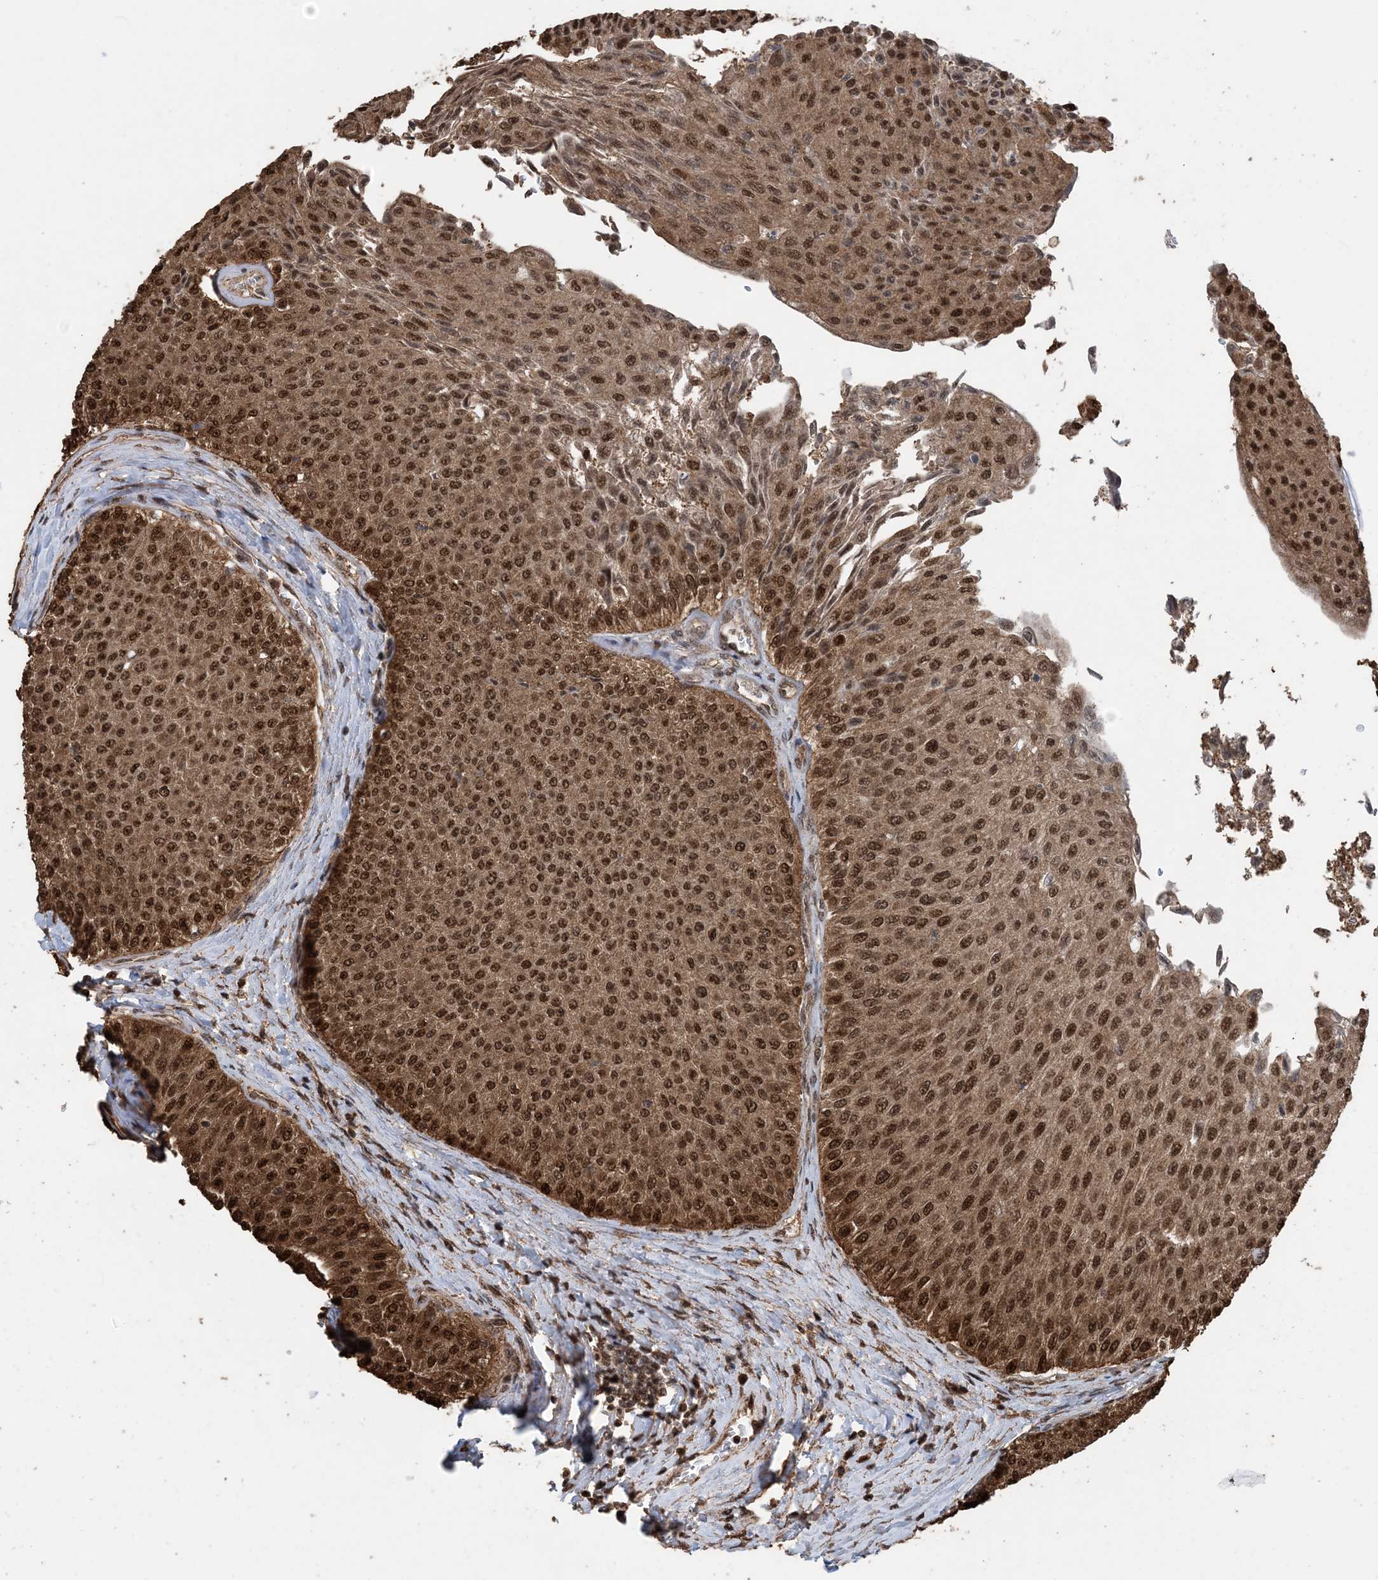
{"staining": {"intensity": "strong", "quantity": ">75%", "location": "cytoplasmic/membranous,nuclear"}, "tissue": "urothelial cancer", "cell_type": "Tumor cells", "image_type": "cancer", "snomed": [{"axis": "morphology", "description": "Urothelial carcinoma, Low grade"}, {"axis": "topography", "description": "Urinary bladder"}], "caption": "This is an image of immunohistochemistry (IHC) staining of urothelial cancer, which shows strong positivity in the cytoplasmic/membranous and nuclear of tumor cells.", "gene": "HSPA1A", "patient": {"sex": "male", "age": 78}}